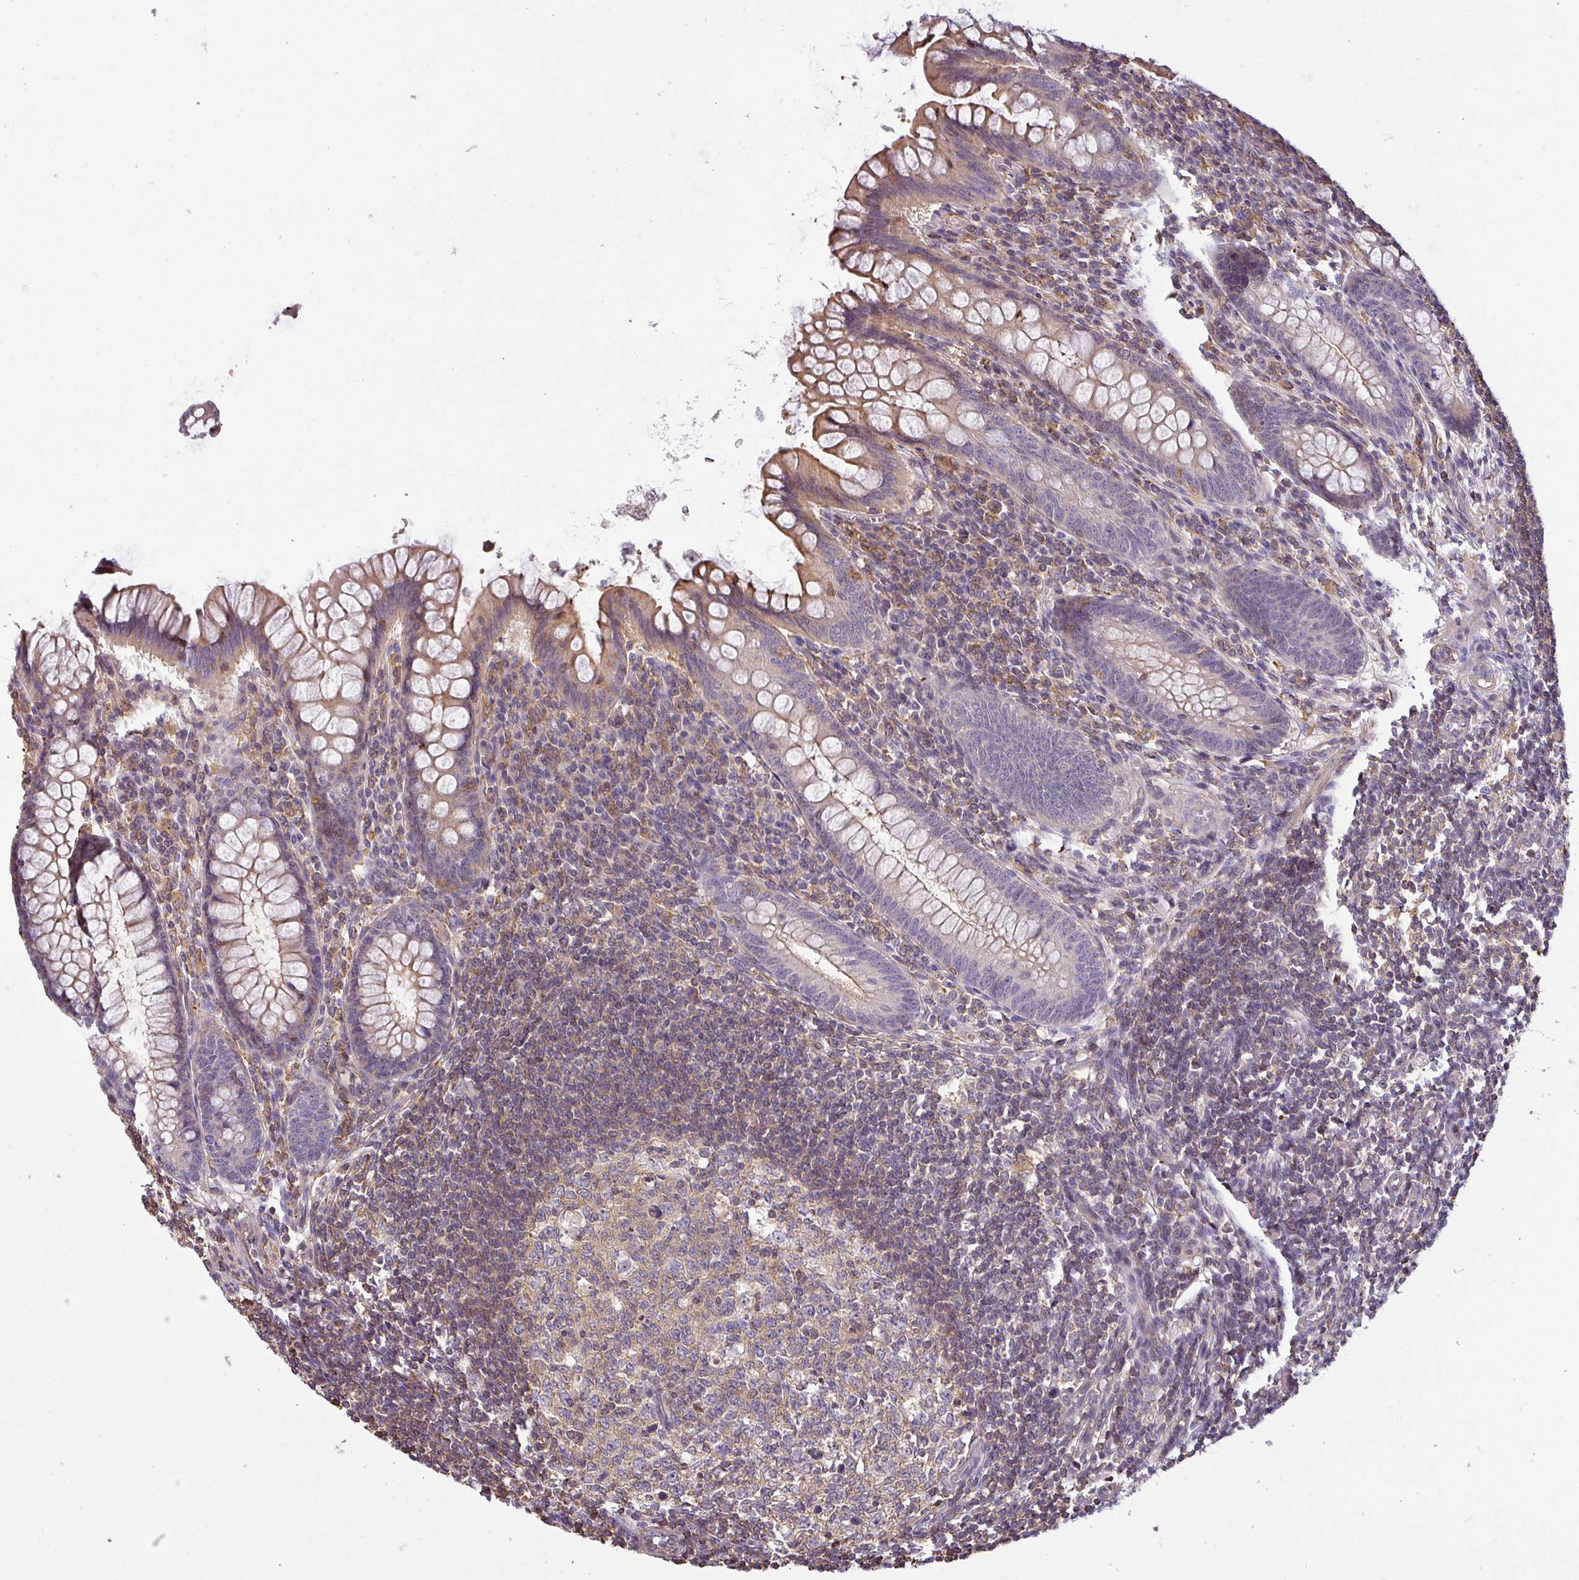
{"staining": {"intensity": "weak", "quantity": "25%-75%", "location": "cytoplasmic/membranous"}, "tissue": "appendix", "cell_type": "Glandular cells", "image_type": "normal", "snomed": [{"axis": "morphology", "description": "Normal tissue, NOS"}, {"axis": "topography", "description": "Appendix"}], "caption": "Immunohistochemical staining of unremarkable appendix exhibits 25%-75% levels of weak cytoplasmic/membranous protein staining in approximately 25%-75% of glandular cells. (IHC, brightfield microscopy, high magnification).", "gene": "ZNF835", "patient": {"sex": "female", "age": 33}}